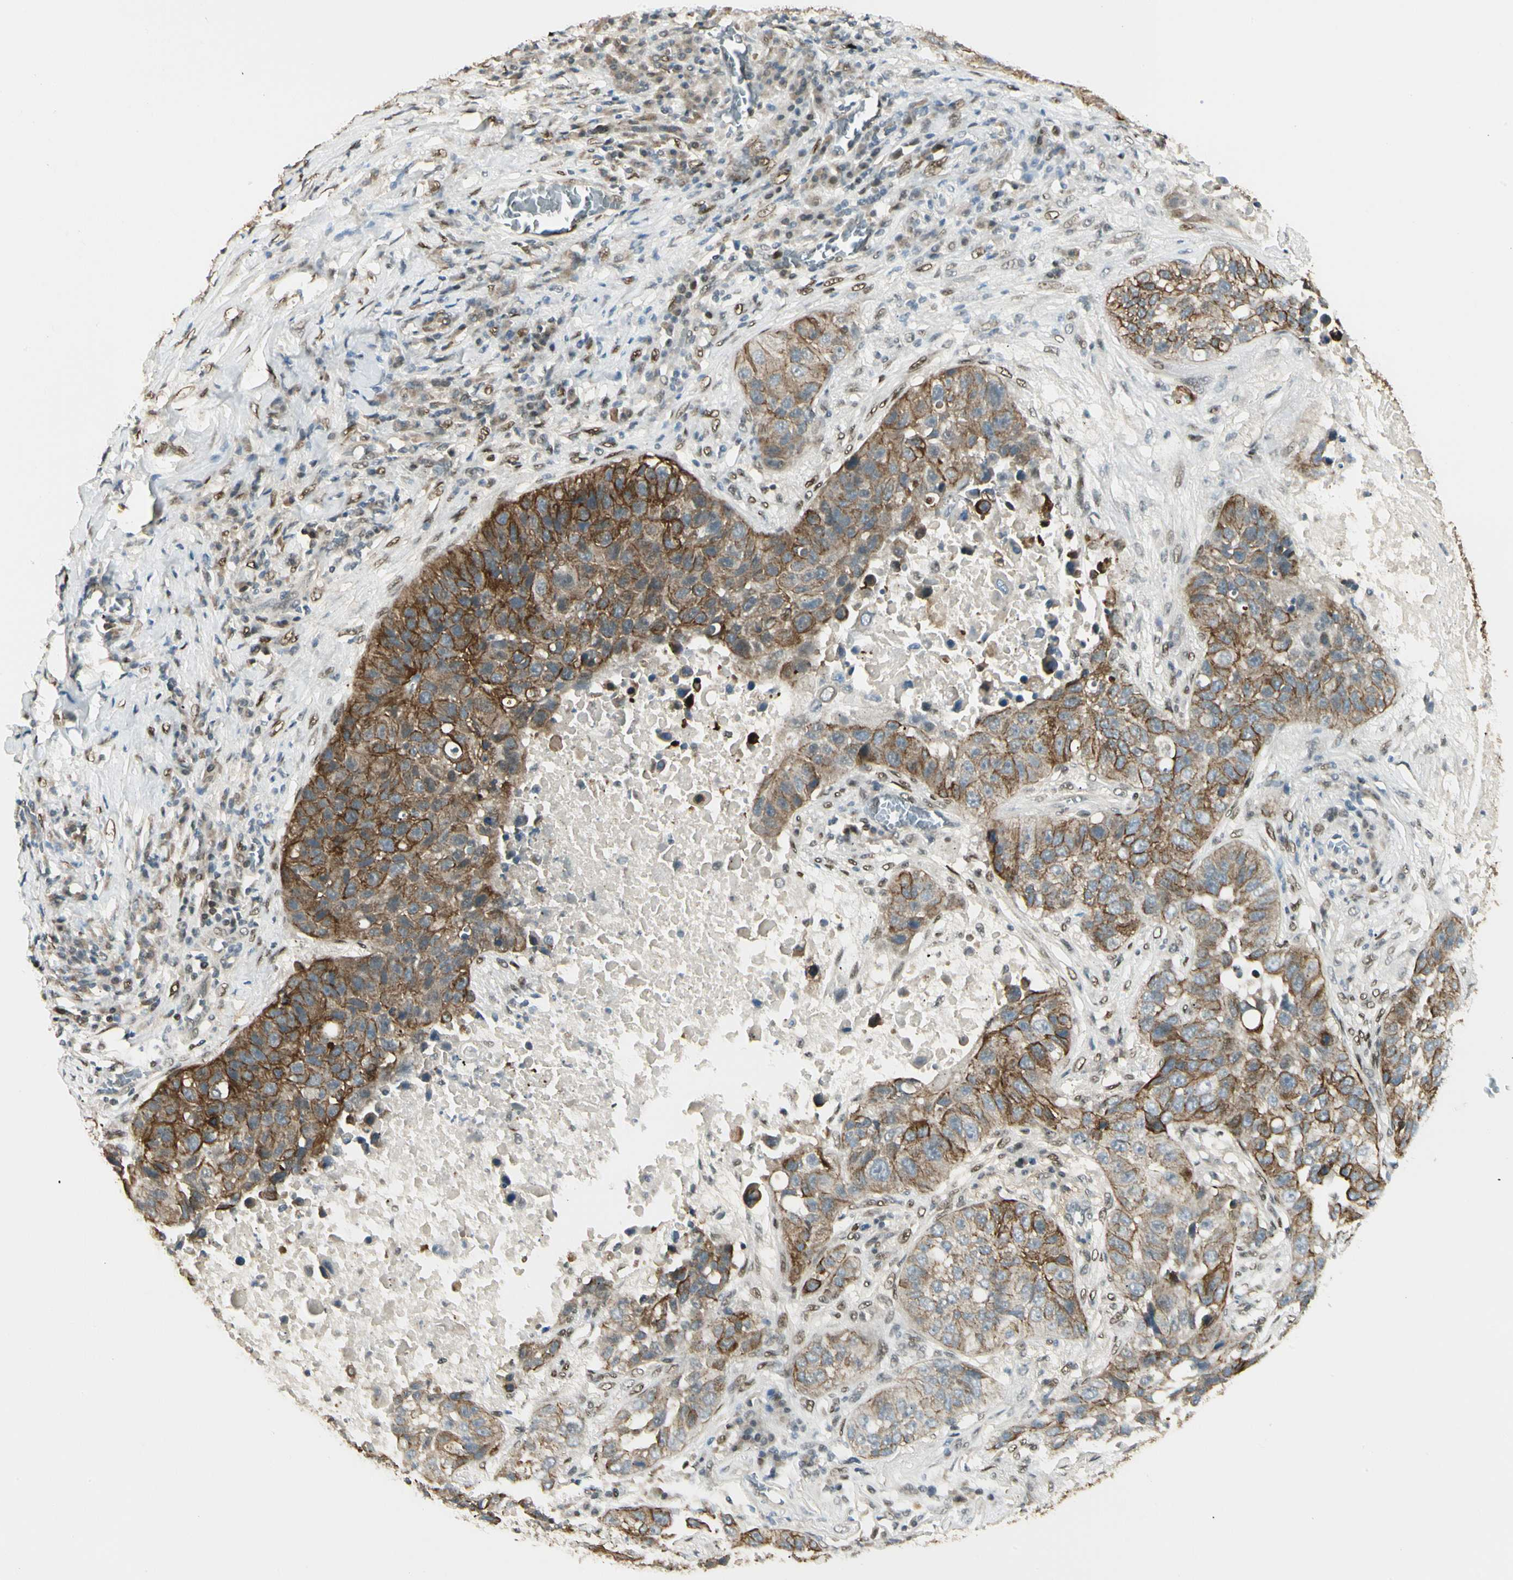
{"staining": {"intensity": "strong", "quantity": ">75%", "location": "cytoplasmic/membranous"}, "tissue": "lung cancer", "cell_type": "Tumor cells", "image_type": "cancer", "snomed": [{"axis": "morphology", "description": "Squamous cell carcinoma, NOS"}, {"axis": "topography", "description": "Lung"}], "caption": "Protein staining reveals strong cytoplasmic/membranous expression in approximately >75% of tumor cells in lung squamous cell carcinoma. (brown staining indicates protein expression, while blue staining denotes nuclei).", "gene": "ATXN1", "patient": {"sex": "male", "age": 57}}